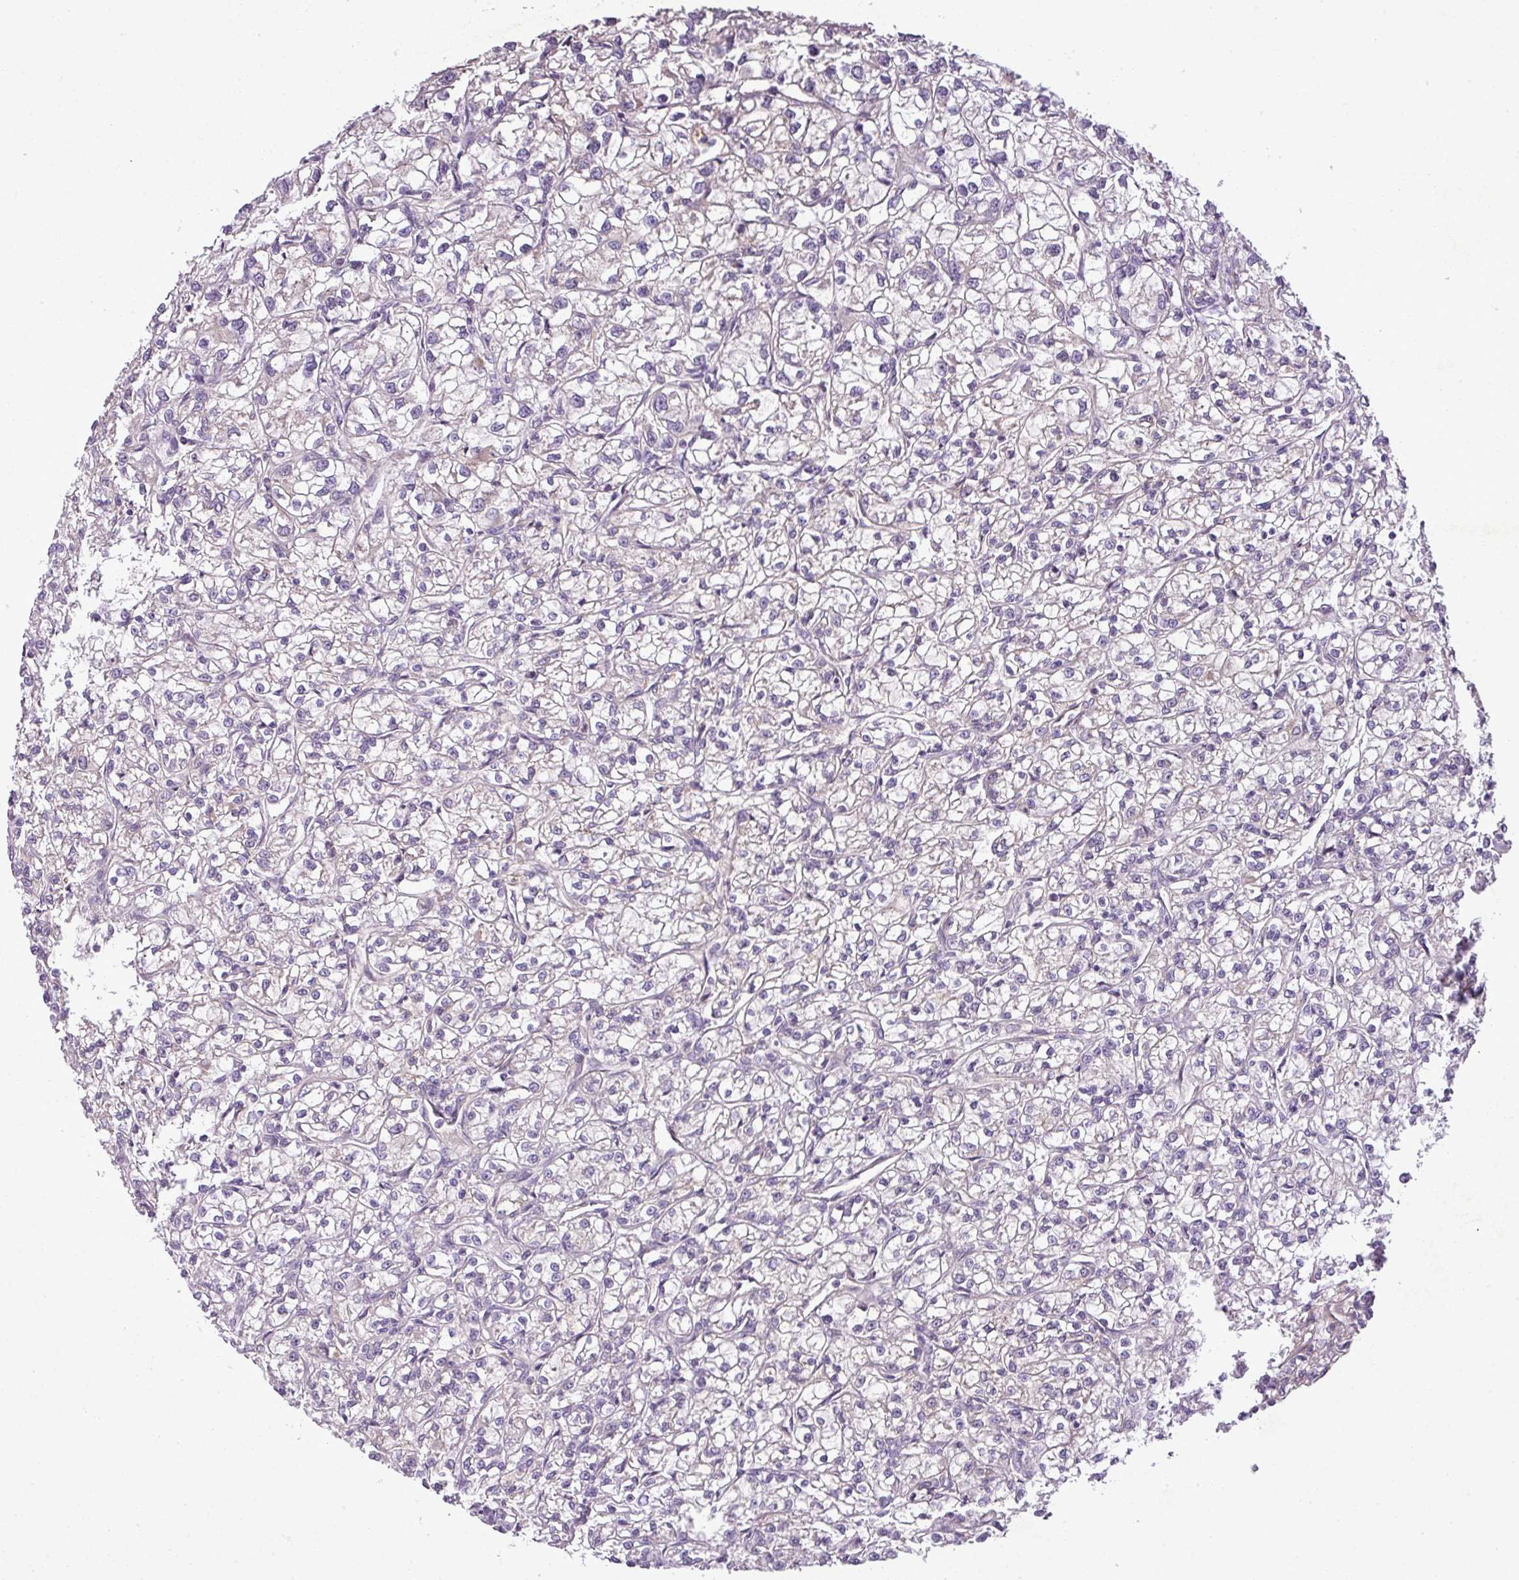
{"staining": {"intensity": "negative", "quantity": "none", "location": "none"}, "tissue": "renal cancer", "cell_type": "Tumor cells", "image_type": "cancer", "snomed": [{"axis": "morphology", "description": "Adenocarcinoma, NOS"}, {"axis": "topography", "description": "Kidney"}], "caption": "High power microscopy micrograph of an immunohistochemistry micrograph of renal adenocarcinoma, revealing no significant staining in tumor cells.", "gene": "C4B", "patient": {"sex": "female", "age": 59}}